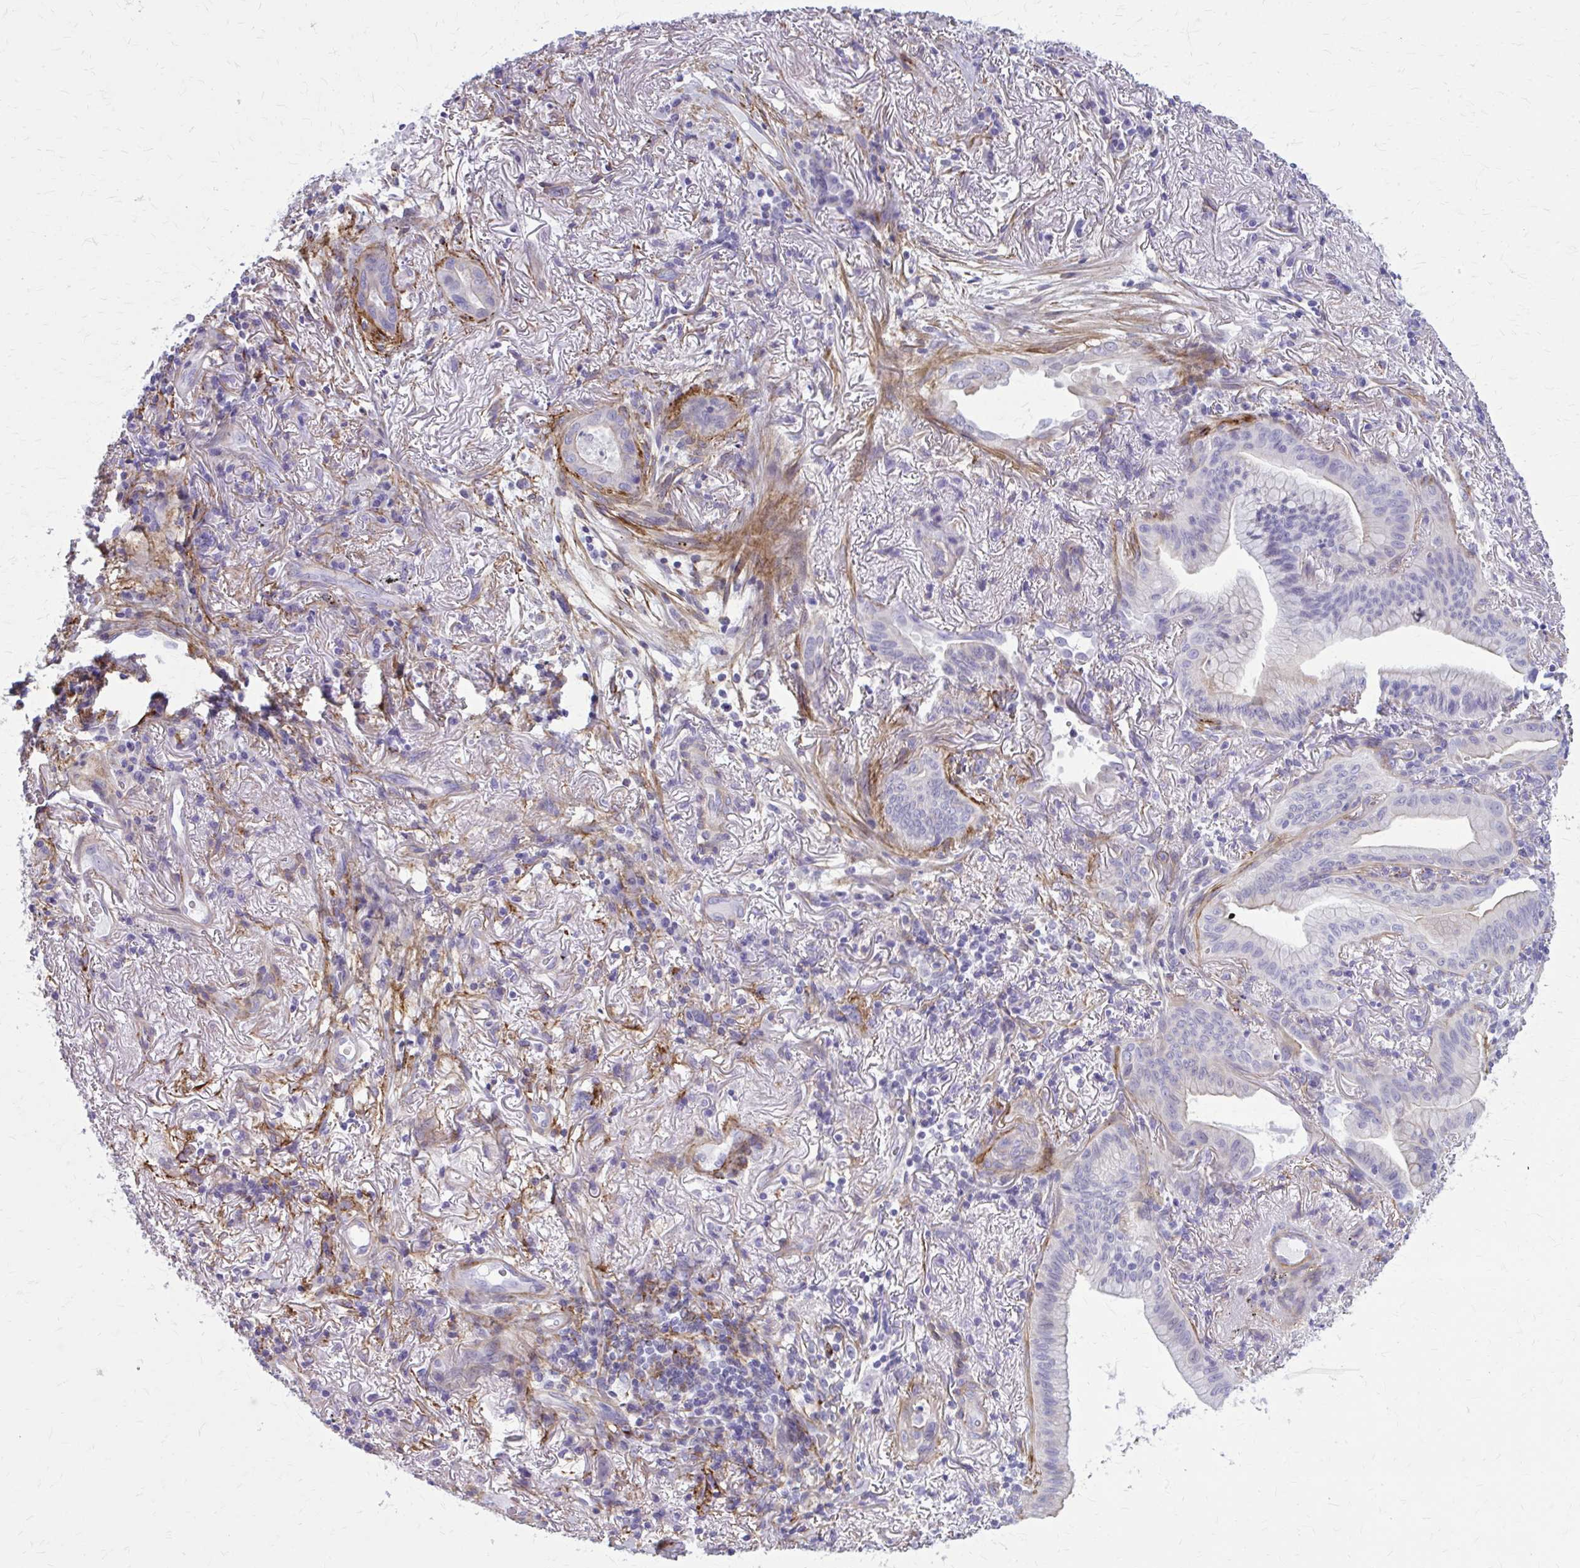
{"staining": {"intensity": "negative", "quantity": "none", "location": "none"}, "tissue": "lung cancer", "cell_type": "Tumor cells", "image_type": "cancer", "snomed": [{"axis": "morphology", "description": "Adenocarcinoma, NOS"}, {"axis": "topography", "description": "Lung"}], "caption": "DAB (3,3'-diaminobenzidine) immunohistochemical staining of lung adenocarcinoma exhibits no significant positivity in tumor cells.", "gene": "AKAP12", "patient": {"sex": "male", "age": 77}}